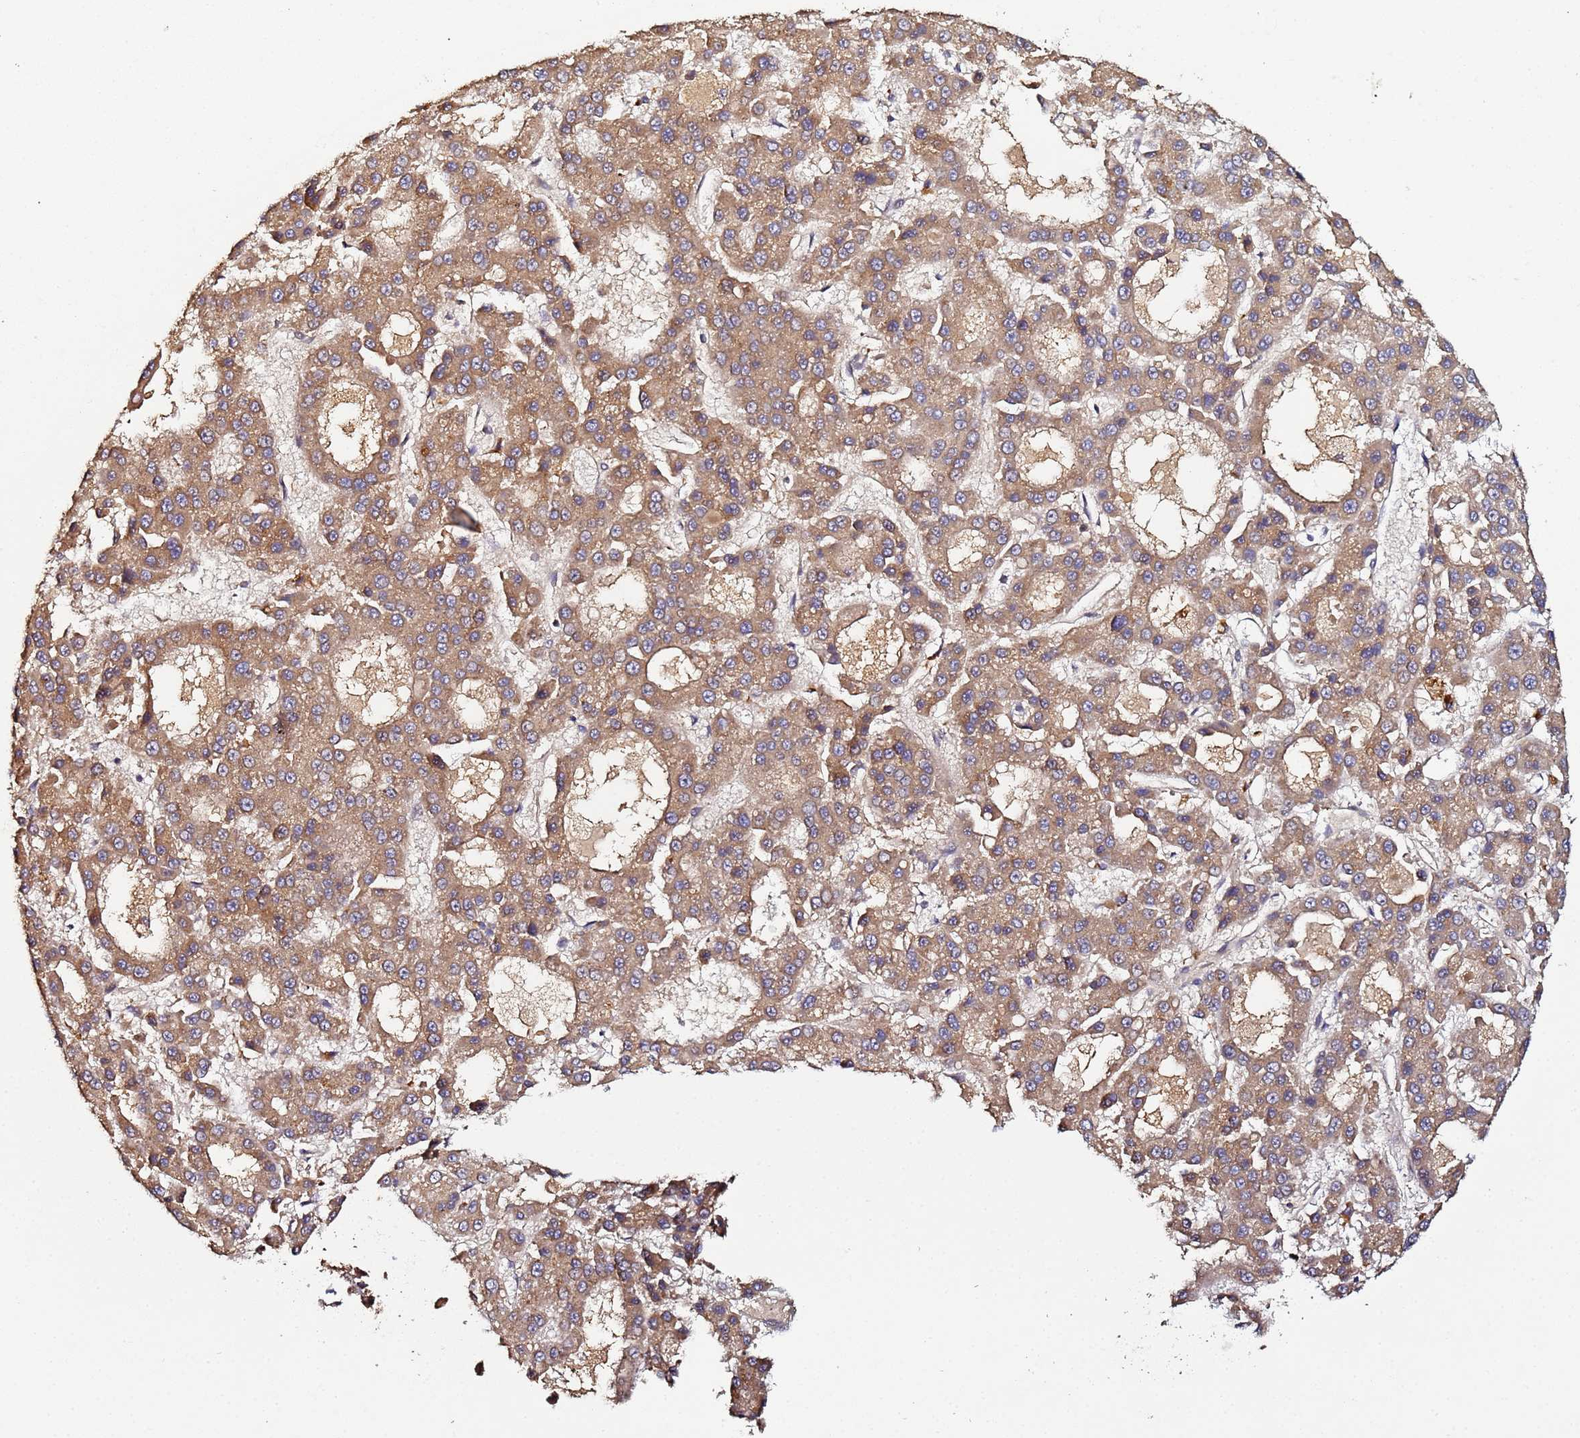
{"staining": {"intensity": "moderate", "quantity": ">75%", "location": "cytoplasmic/membranous"}, "tissue": "liver cancer", "cell_type": "Tumor cells", "image_type": "cancer", "snomed": [{"axis": "morphology", "description": "Carcinoma, Hepatocellular, NOS"}, {"axis": "topography", "description": "Liver"}], "caption": "An IHC micrograph of neoplastic tissue is shown. Protein staining in brown highlights moderate cytoplasmic/membranous positivity in liver cancer (hepatocellular carcinoma) within tumor cells. (DAB (3,3'-diaminobenzidine) IHC with brightfield microscopy, high magnification).", "gene": "OSER1", "patient": {"sex": "male", "age": 70}}